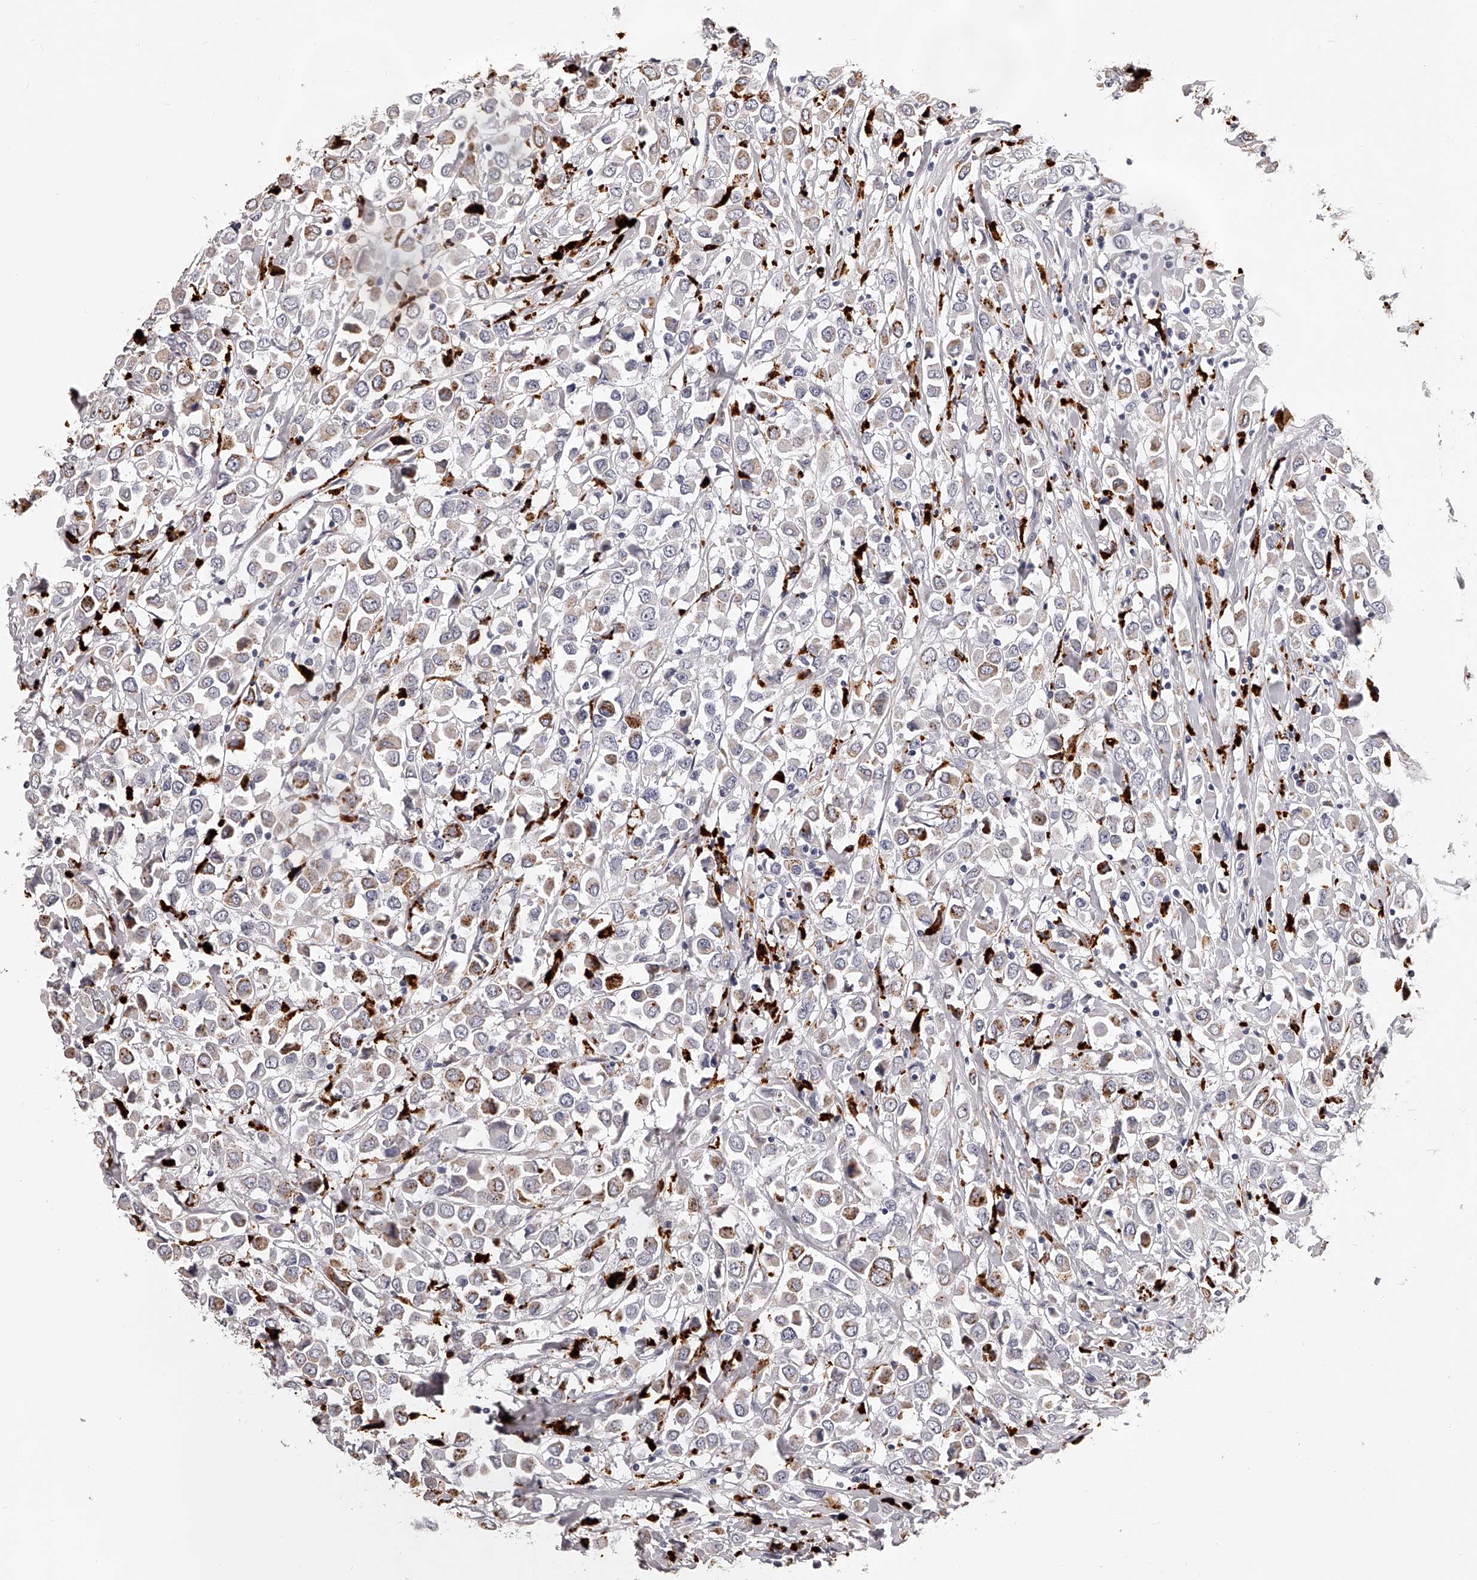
{"staining": {"intensity": "moderate", "quantity": "25%-75%", "location": "cytoplasmic/membranous"}, "tissue": "breast cancer", "cell_type": "Tumor cells", "image_type": "cancer", "snomed": [{"axis": "morphology", "description": "Duct carcinoma"}, {"axis": "topography", "description": "Breast"}], "caption": "The immunohistochemical stain labels moderate cytoplasmic/membranous expression in tumor cells of breast cancer (intraductal carcinoma) tissue.", "gene": "DMRT1", "patient": {"sex": "female", "age": 61}}